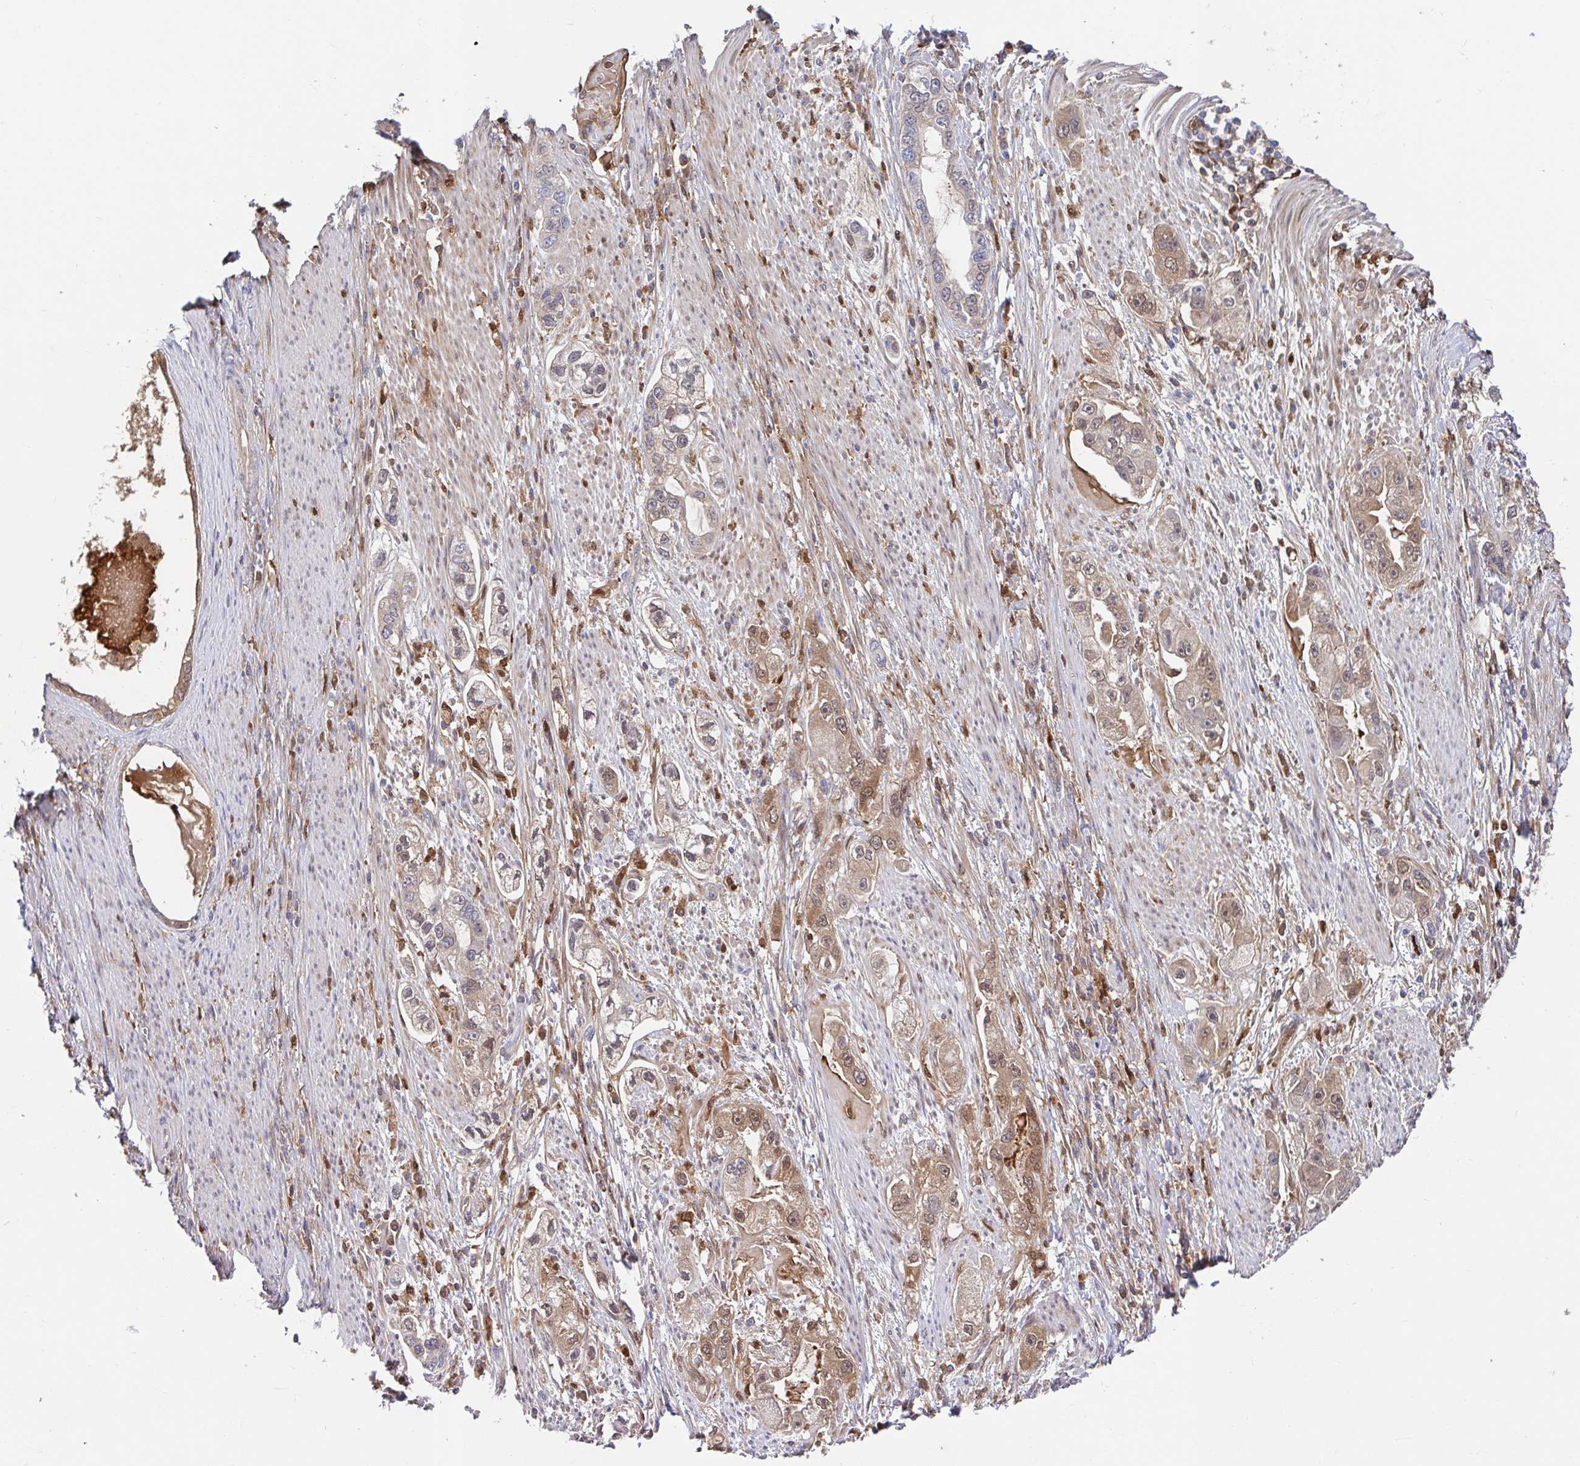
{"staining": {"intensity": "weak", "quantity": ">75%", "location": "cytoplasmic/membranous,nuclear"}, "tissue": "stomach cancer", "cell_type": "Tumor cells", "image_type": "cancer", "snomed": [{"axis": "morphology", "description": "Adenocarcinoma, NOS"}, {"axis": "topography", "description": "Stomach, lower"}], "caption": "Approximately >75% of tumor cells in stomach cancer exhibit weak cytoplasmic/membranous and nuclear protein positivity as visualized by brown immunohistochemical staining.", "gene": "BLVRA", "patient": {"sex": "female", "age": 93}}